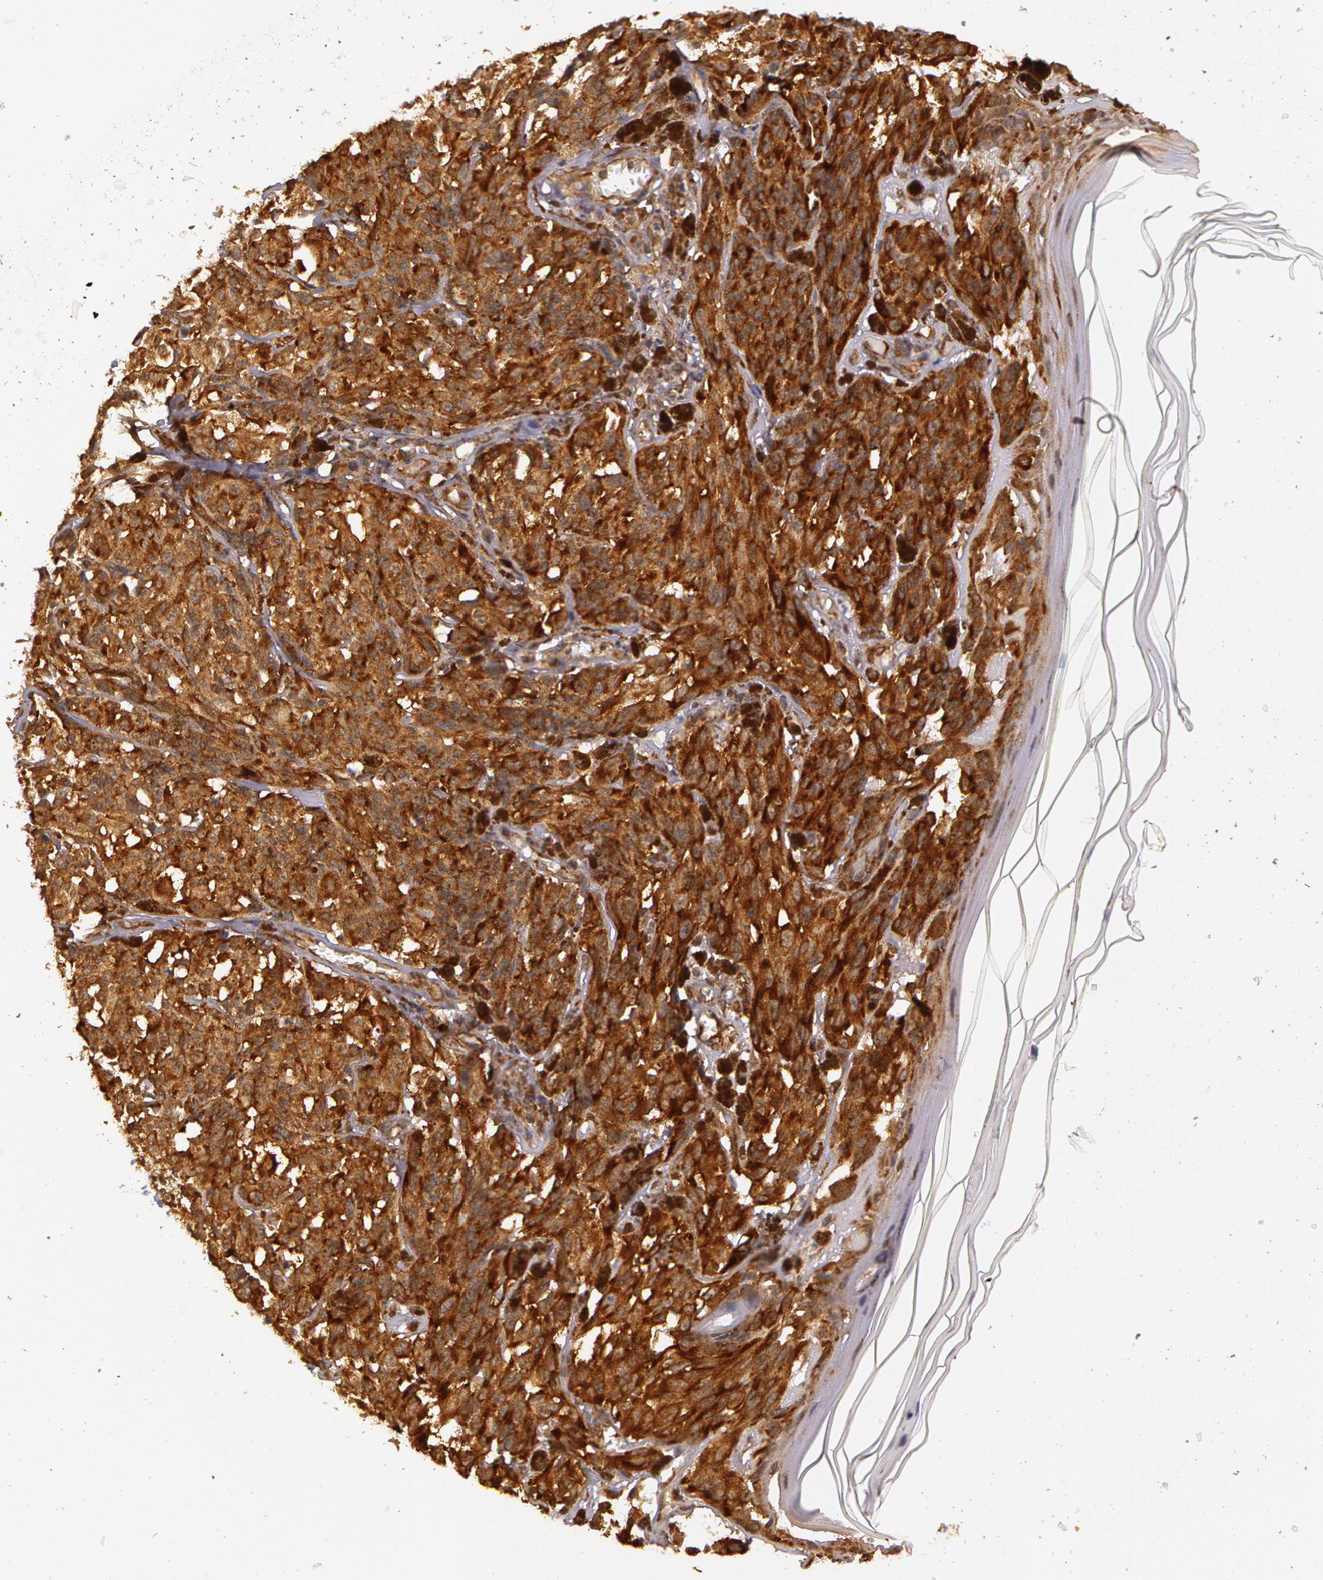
{"staining": {"intensity": "strong", "quantity": ">75%", "location": "cytoplasmic/membranous"}, "tissue": "melanoma", "cell_type": "Tumor cells", "image_type": "cancer", "snomed": [{"axis": "morphology", "description": "Malignant melanoma, NOS"}, {"axis": "topography", "description": "Skin"}], "caption": "The image displays staining of melanoma, revealing strong cytoplasmic/membranous protein expression (brown color) within tumor cells.", "gene": "ASCC2", "patient": {"sex": "female", "age": 72}}